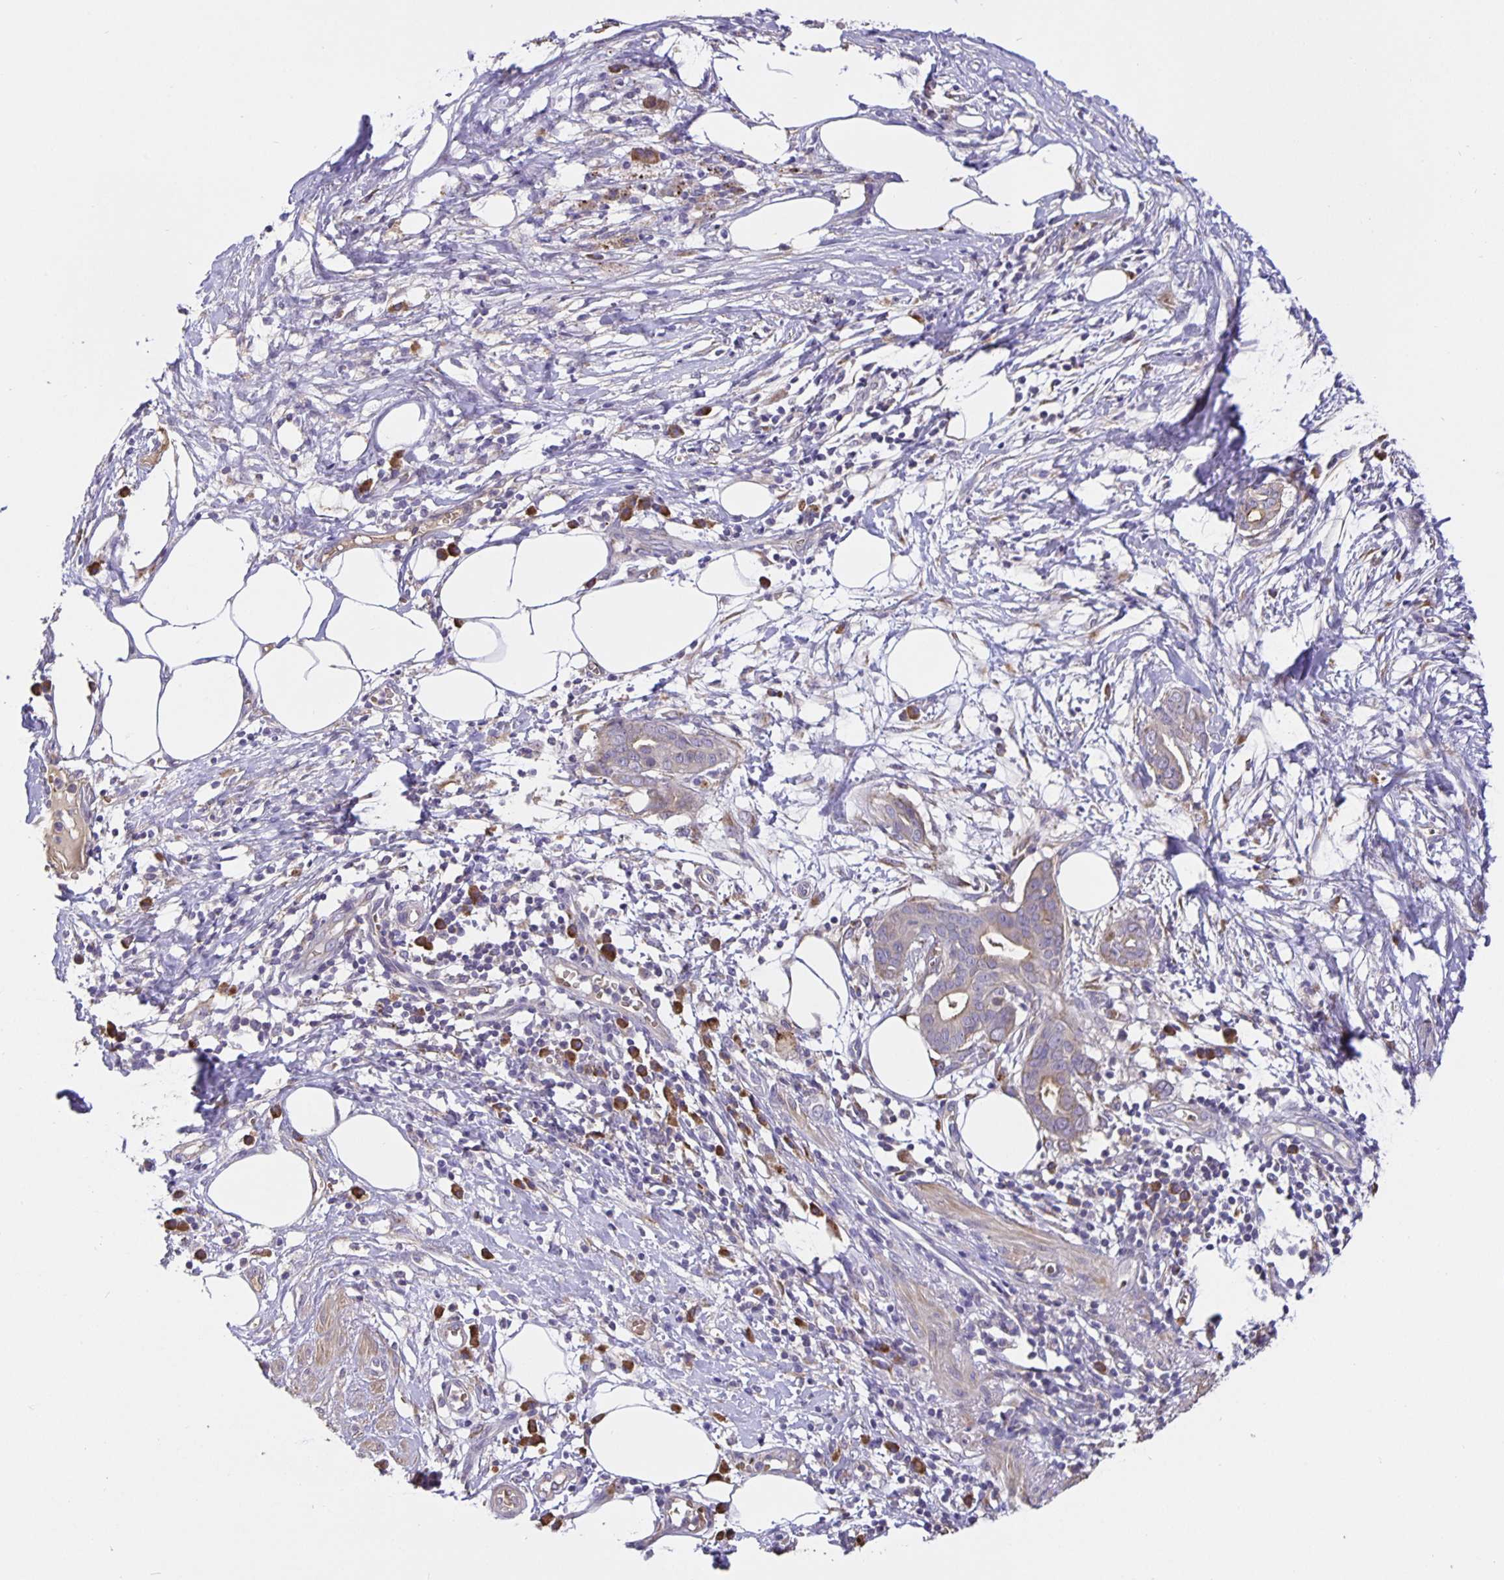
{"staining": {"intensity": "weak", "quantity": "<25%", "location": "cytoplasmic/membranous"}, "tissue": "pancreatic cancer", "cell_type": "Tumor cells", "image_type": "cancer", "snomed": [{"axis": "morphology", "description": "Adenocarcinoma, NOS"}, {"axis": "topography", "description": "Pancreas"}], "caption": "Immunohistochemistry of pancreatic cancer (adenocarcinoma) exhibits no positivity in tumor cells.", "gene": "TMEM71", "patient": {"sex": "male", "age": 61}}